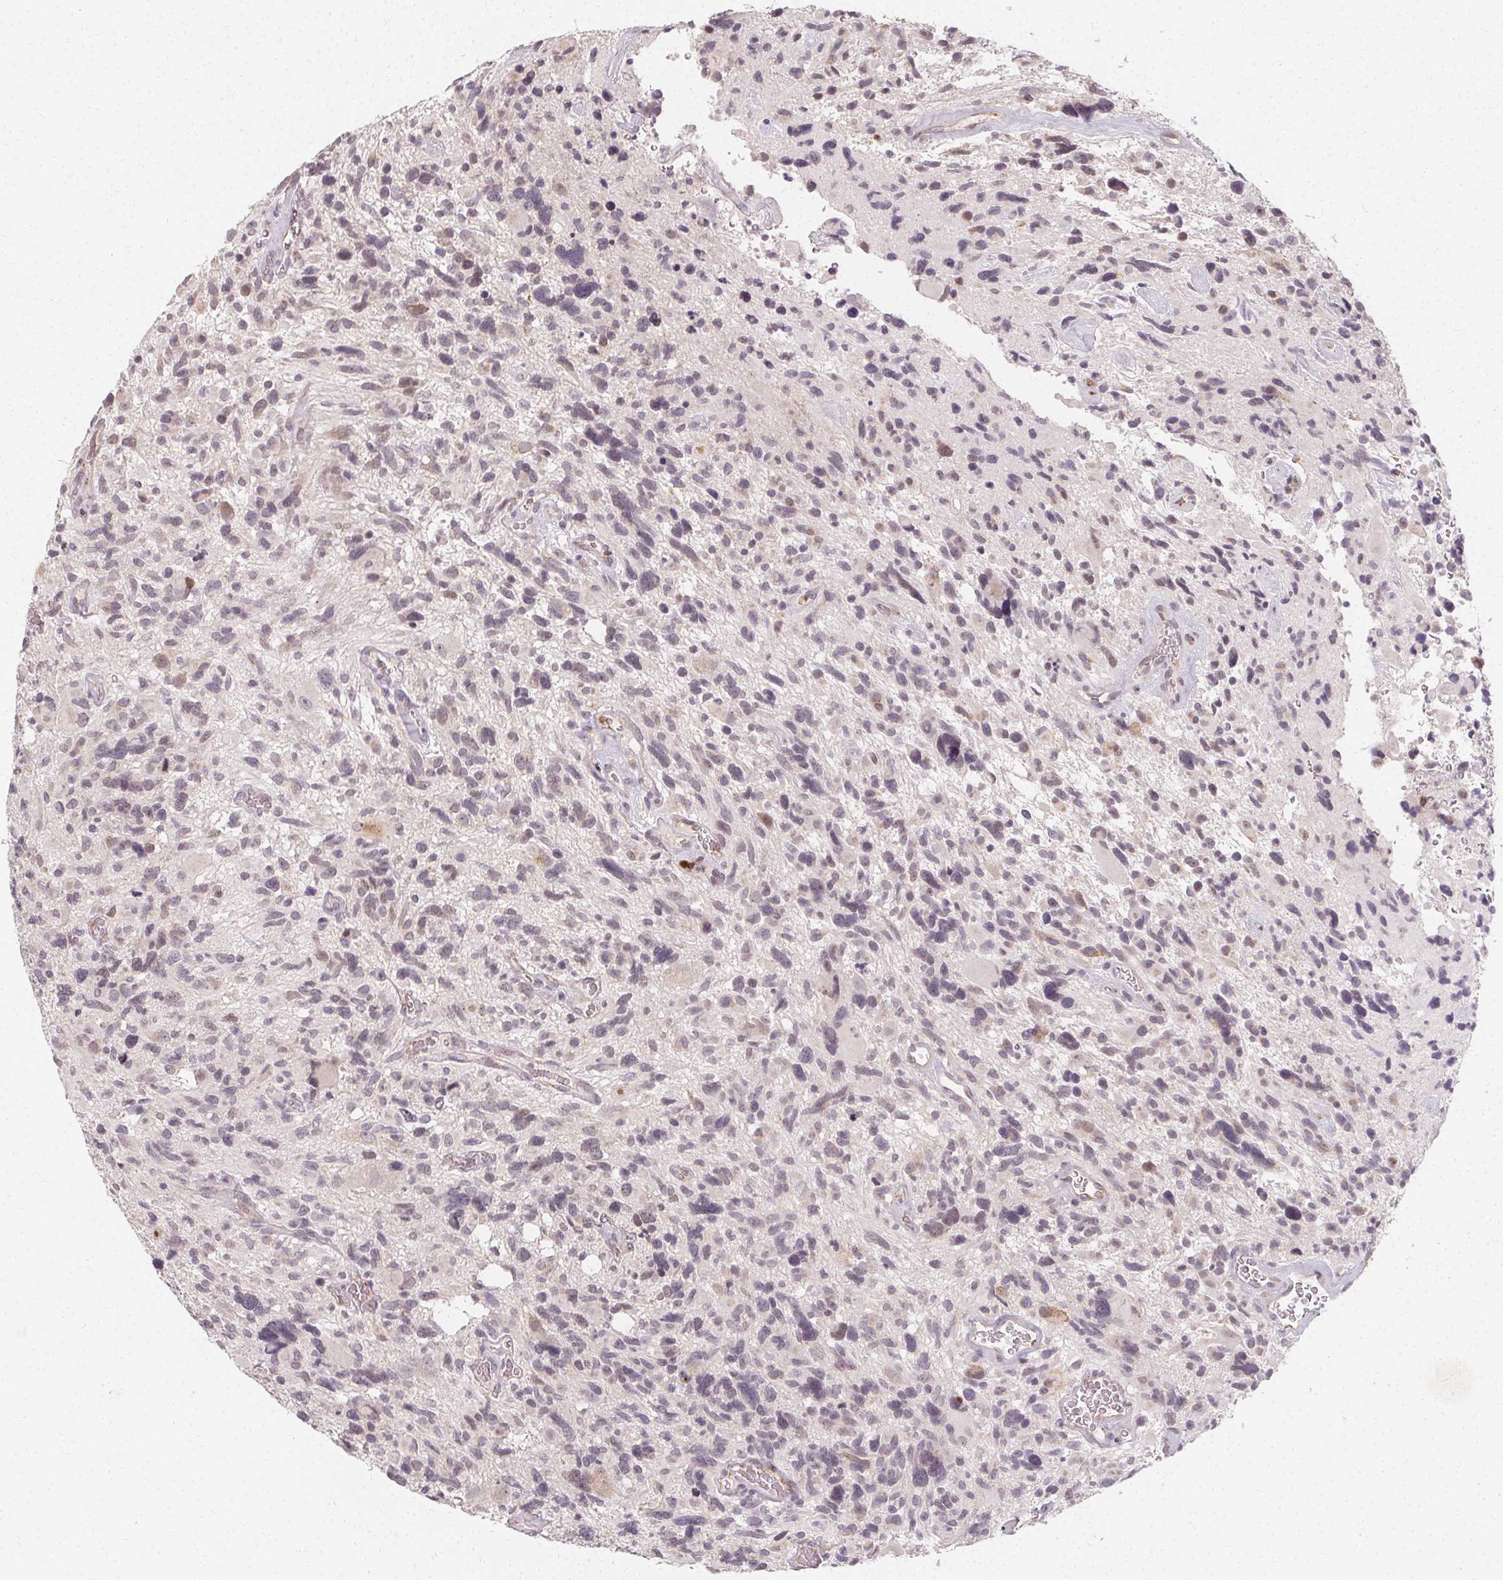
{"staining": {"intensity": "weak", "quantity": "<25%", "location": "nuclear"}, "tissue": "glioma", "cell_type": "Tumor cells", "image_type": "cancer", "snomed": [{"axis": "morphology", "description": "Glioma, malignant, High grade"}, {"axis": "topography", "description": "Brain"}], "caption": "This is an IHC micrograph of glioma. There is no staining in tumor cells.", "gene": "CLCNKB", "patient": {"sex": "male", "age": 49}}